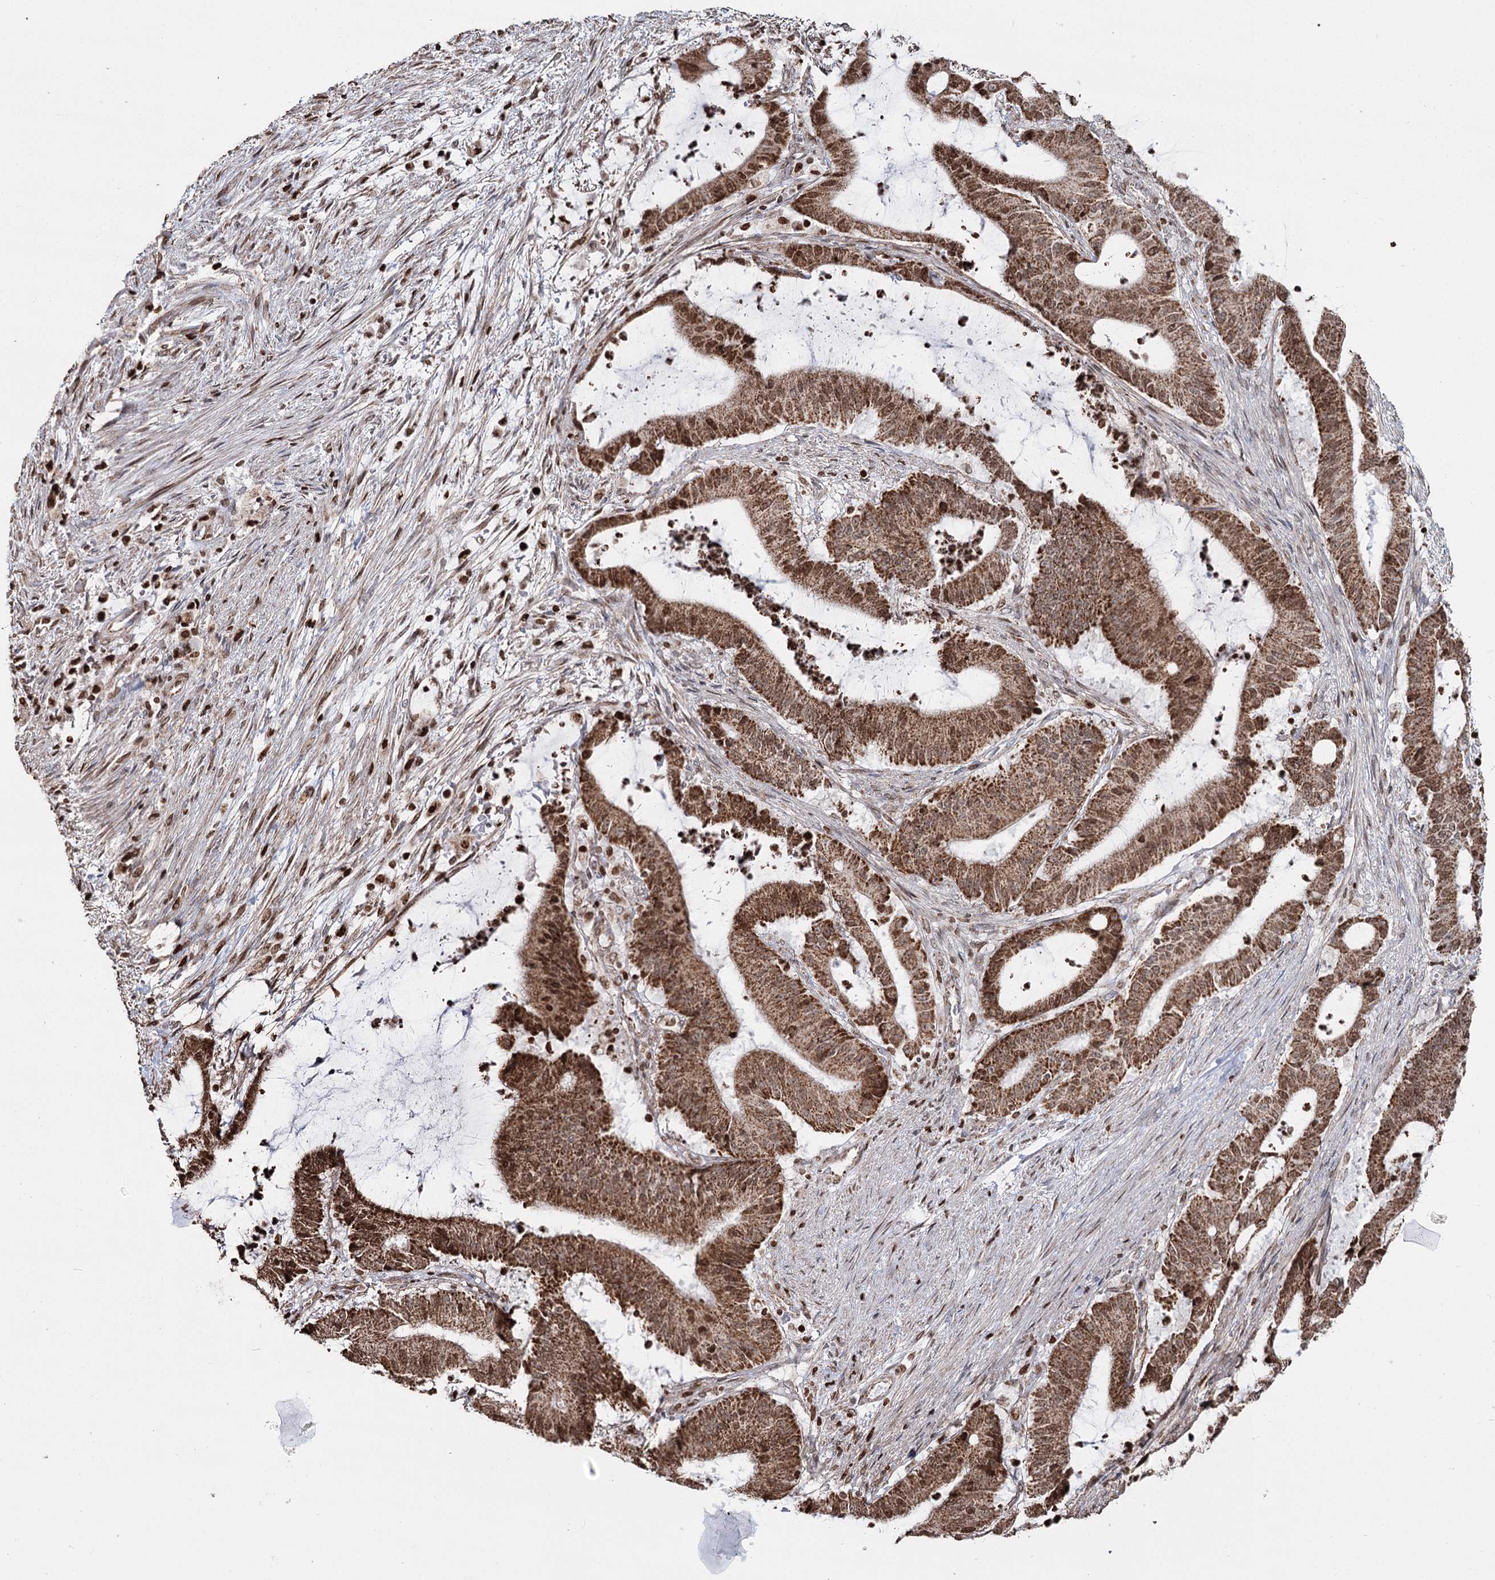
{"staining": {"intensity": "moderate", "quantity": ">75%", "location": "cytoplasmic/membranous,nuclear"}, "tissue": "liver cancer", "cell_type": "Tumor cells", "image_type": "cancer", "snomed": [{"axis": "morphology", "description": "Normal tissue, NOS"}, {"axis": "morphology", "description": "Cholangiocarcinoma"}, {"axis": "topography", "description": "Liver"}, {"axis": "topography", "description": "Peripheral nerve tissue"}], "caption": "IHC staining of liver cancer, which reveals medium levels of moderate cytoplasmic/membranous and nuclear positivity in about >75% of tumor cells indicating moderate cytoplasmic/membranous and nuclear protein staining. The staining was performed using DAB (brown) for protein detection and nuclei were counterstained in hematoxylin (blue).", "gene": "PDHX", "patient": {"sex": "female", "age": 73}}